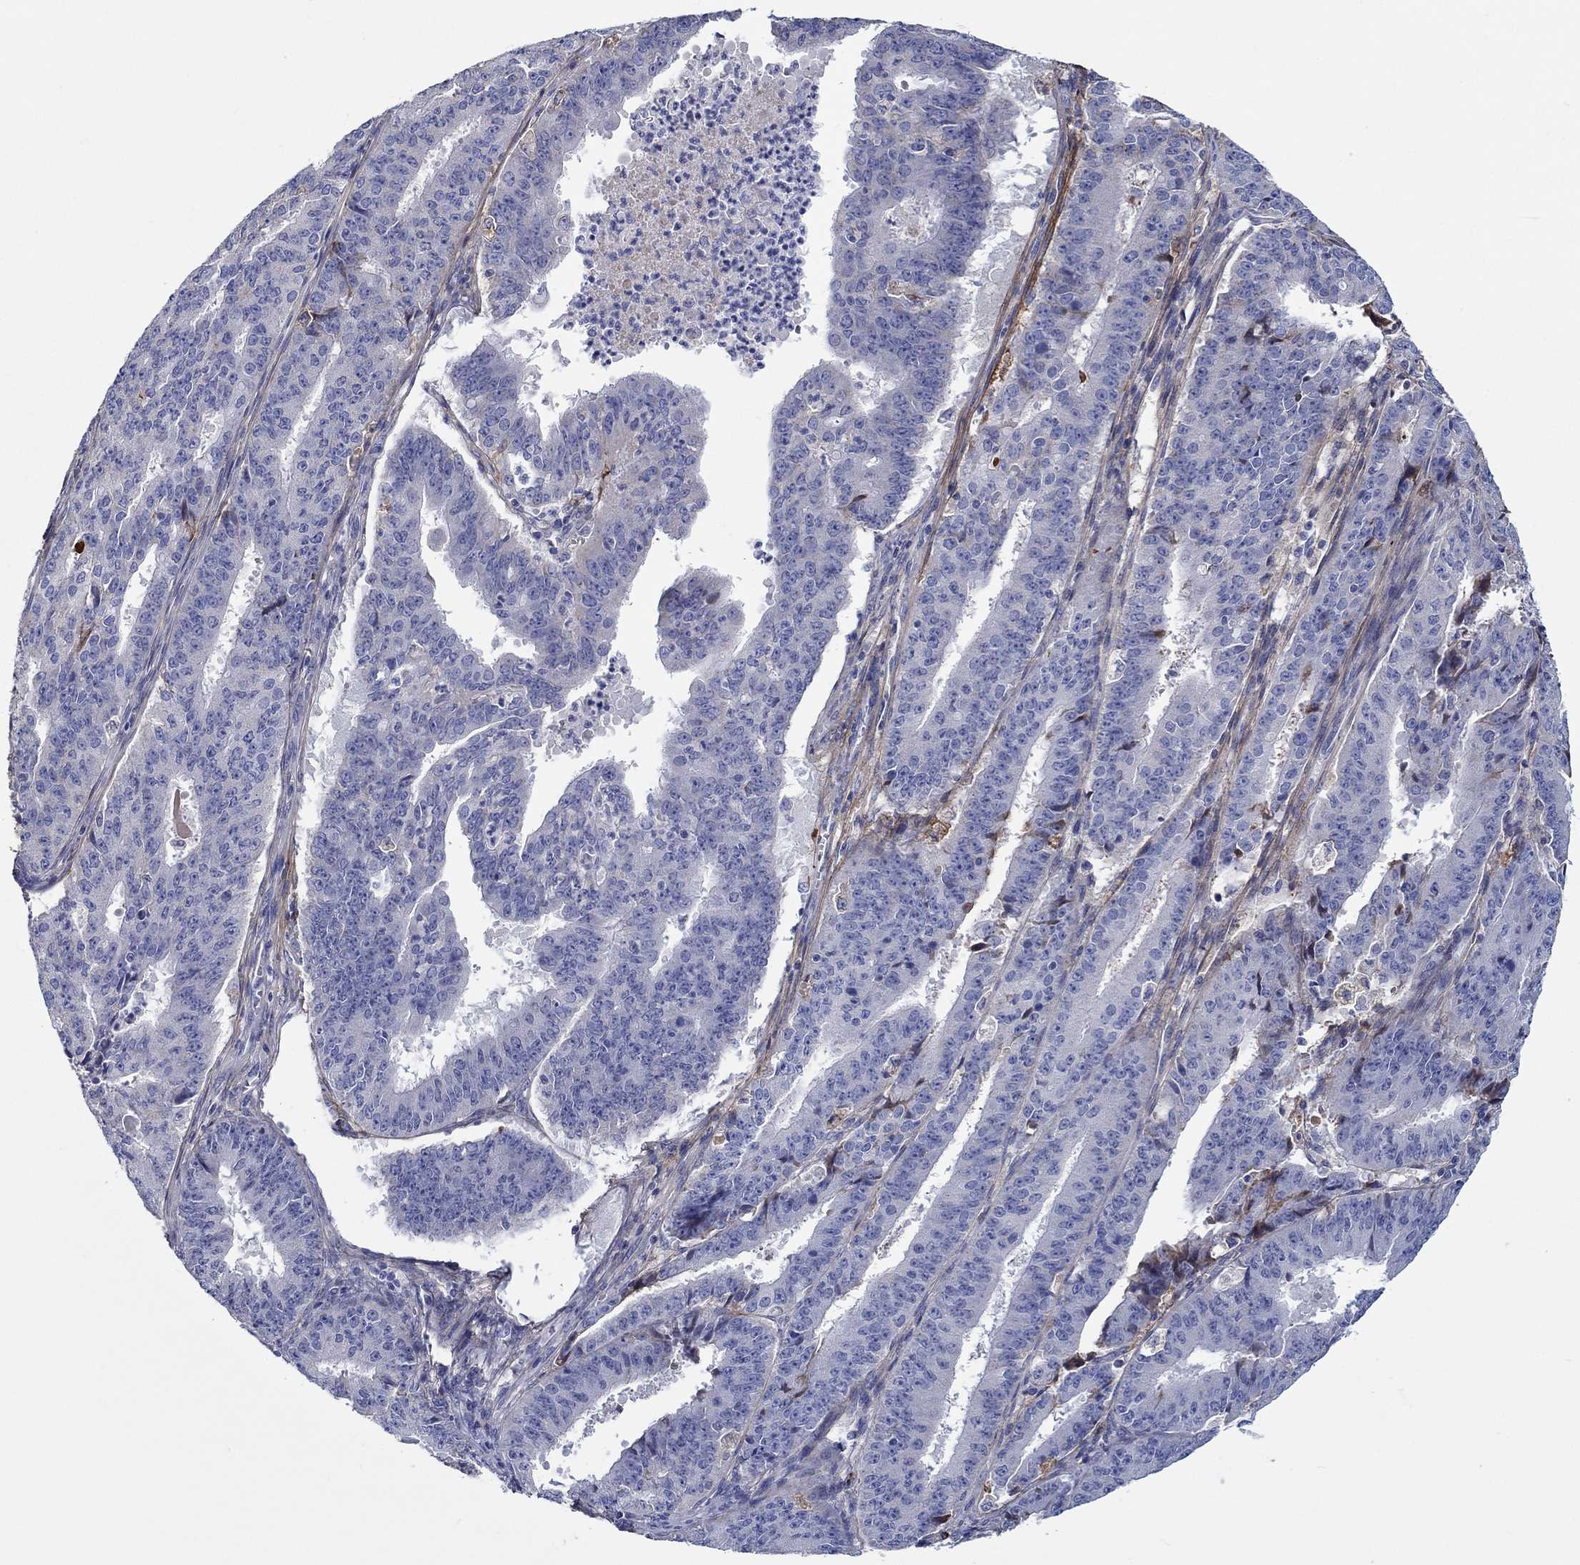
{"staining": {"intensity": "strong", "quantity": "<25%", "location": "cytoplasmic/membranous"}, "tissue": "ovarian cancer", "cell_type": "Tumor cells", "image_type": "cancer", "snomed": [{"axis": "morphology", "description": "Carcinoma, endometroid"}, {"axis": "topography", "description": "Ovary"}], "caption": "Immunohistochemistry (IHC) histopathology image of neoplastic tissue: human endometroid carcinoma (ovarian) stained using immunohistochemistry displays medium levels of strong protein expression localized specifically in the cytoplasmic/membranous of tumor cells, appearing as a cytoplasmic/membranous brown color.", "gene": "TGFBI", "patient": {"sex": "female", "age": 42}}